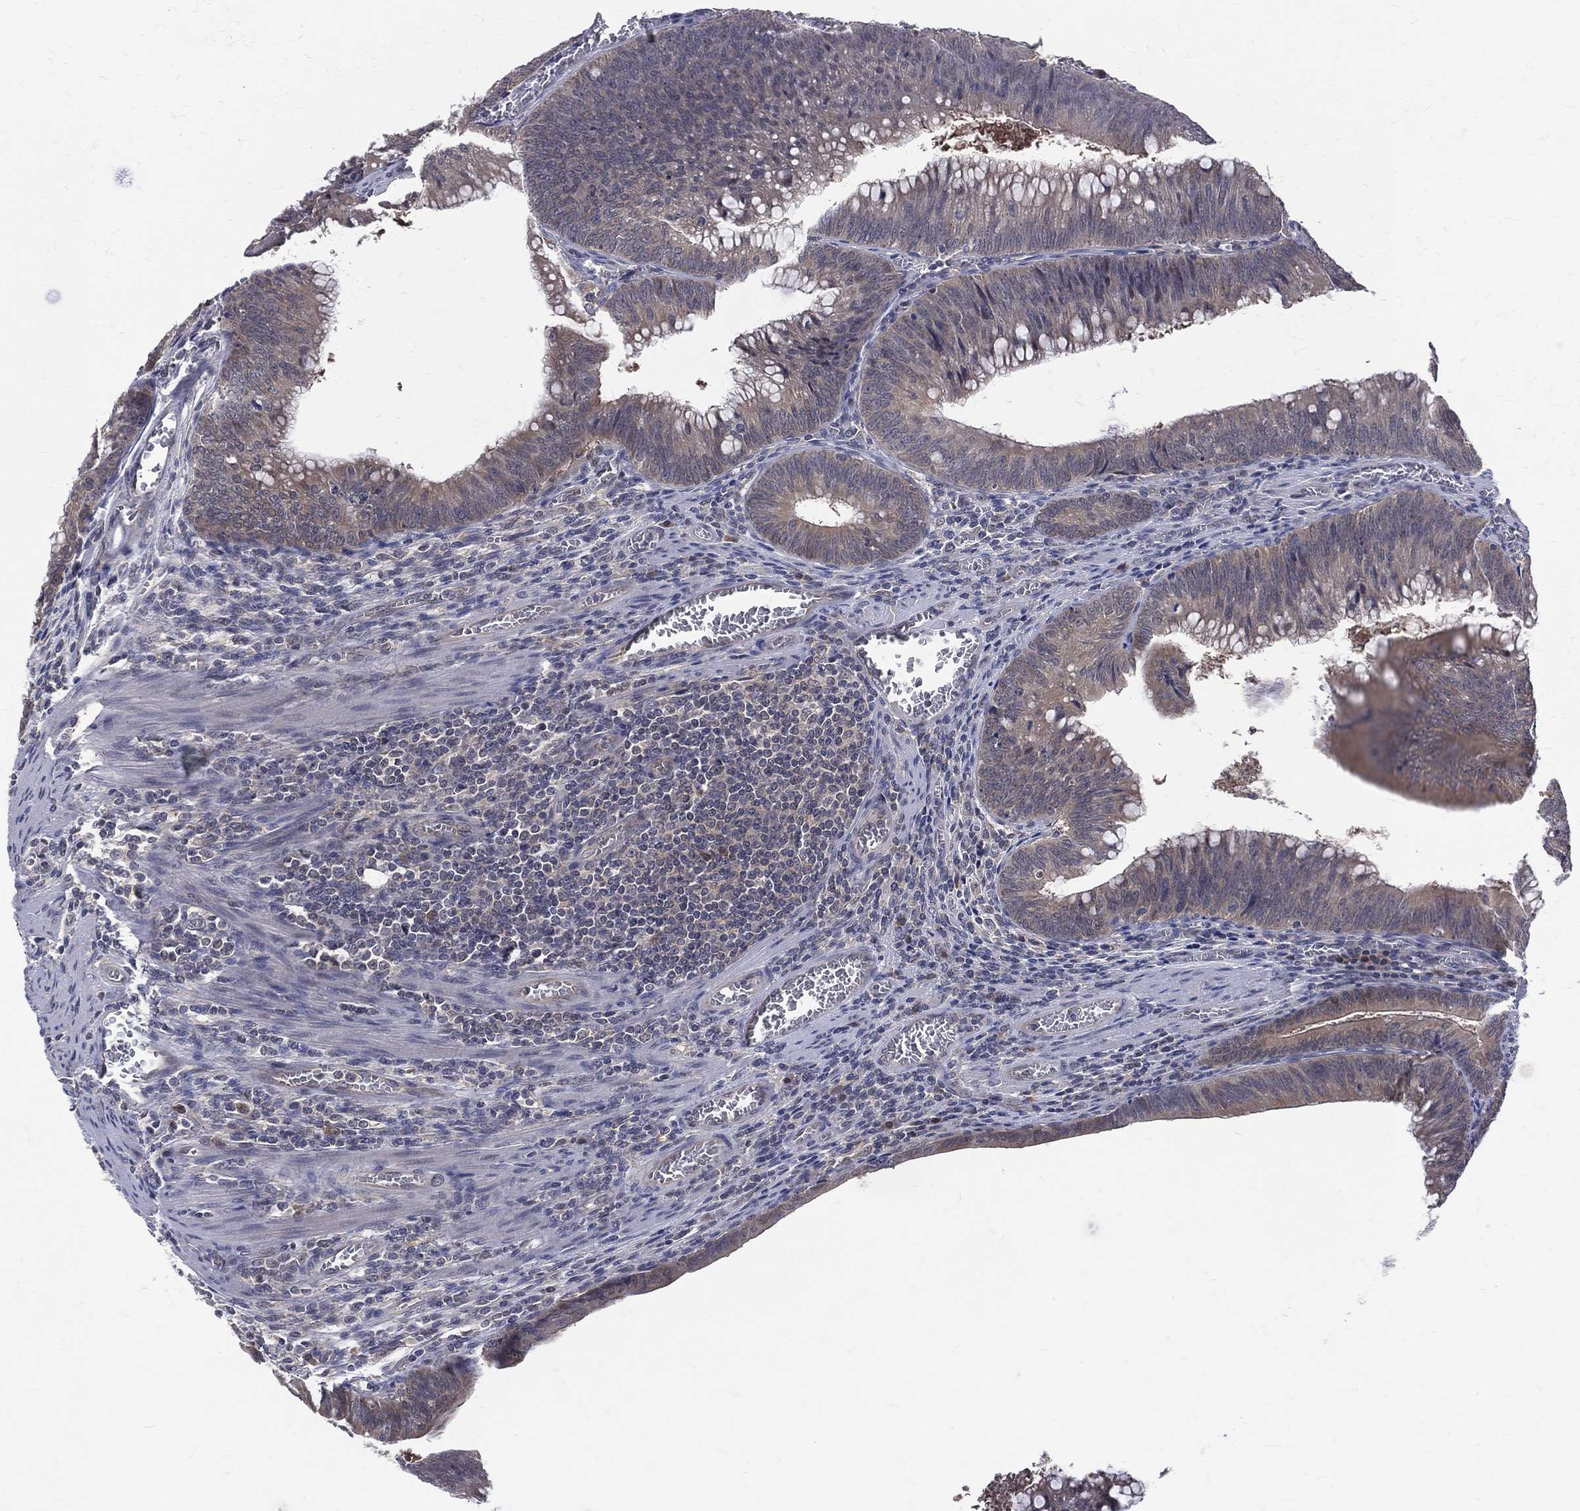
{"staining": {"intensity": "weak", "quantity": "<25%", "location": "cytoplasmic/membranous"}, "tissue": "colorectal cancer", "cell_type": "Tumor cells", "image_type": "cancer", "snomed": [{"axis": "morphology", "description": "Adenocarcinoma, NOS"}, {"axis": "topography", "description": "Rectum"}], "caption": "This histopathology image is of colorectal adenocarcinoma stained with immunohistochemistry to label a protein in brown with the nuclei are counter-stained blue. There is no expression in tumor cells. The staining is performed using DAB brown chromogen with nuclei counter-stained in using hematoxylin.", "gene": "DLG4", "patient": {"sex": "female", "age": 72}}